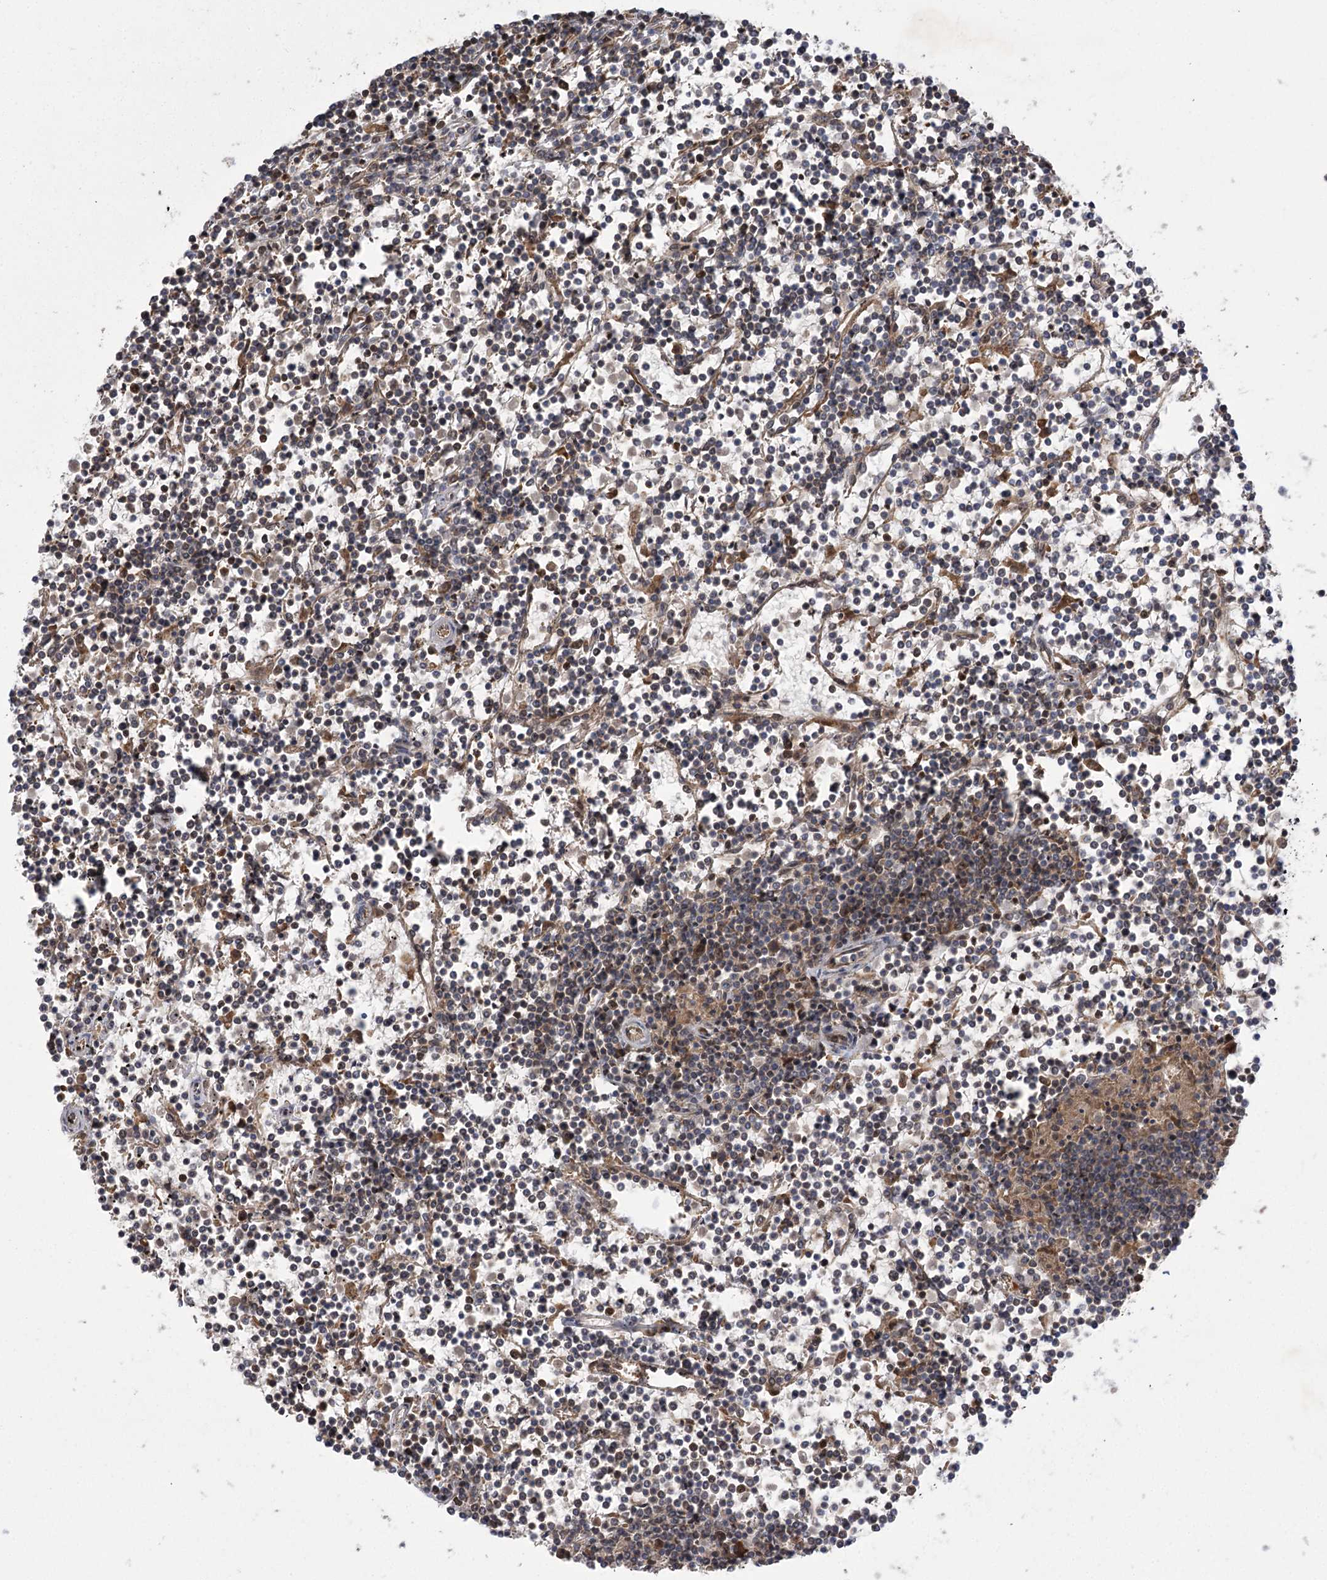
{"staining": {"intensity": "negative", "quantity": "none", "location": "none"}, "tissue": "lymphoma", "cell_type": "Tumor cells", "image_type": "cancer", "snomed": [{"axis": "morphology", "description": "Malignant lymphoma, non-Hodgkin's type, Low grade"}, {"axis": "topography", "description": "Spleen"}], "caption": "Low-grade malignant lymphoma, non-Hodgkin's type stained for a protein using immunohistochemistry (IHC) demonstrates no staining tumor cells.", "gene": "SERGEF", "patient": {"sex": "female", "age": 19}}